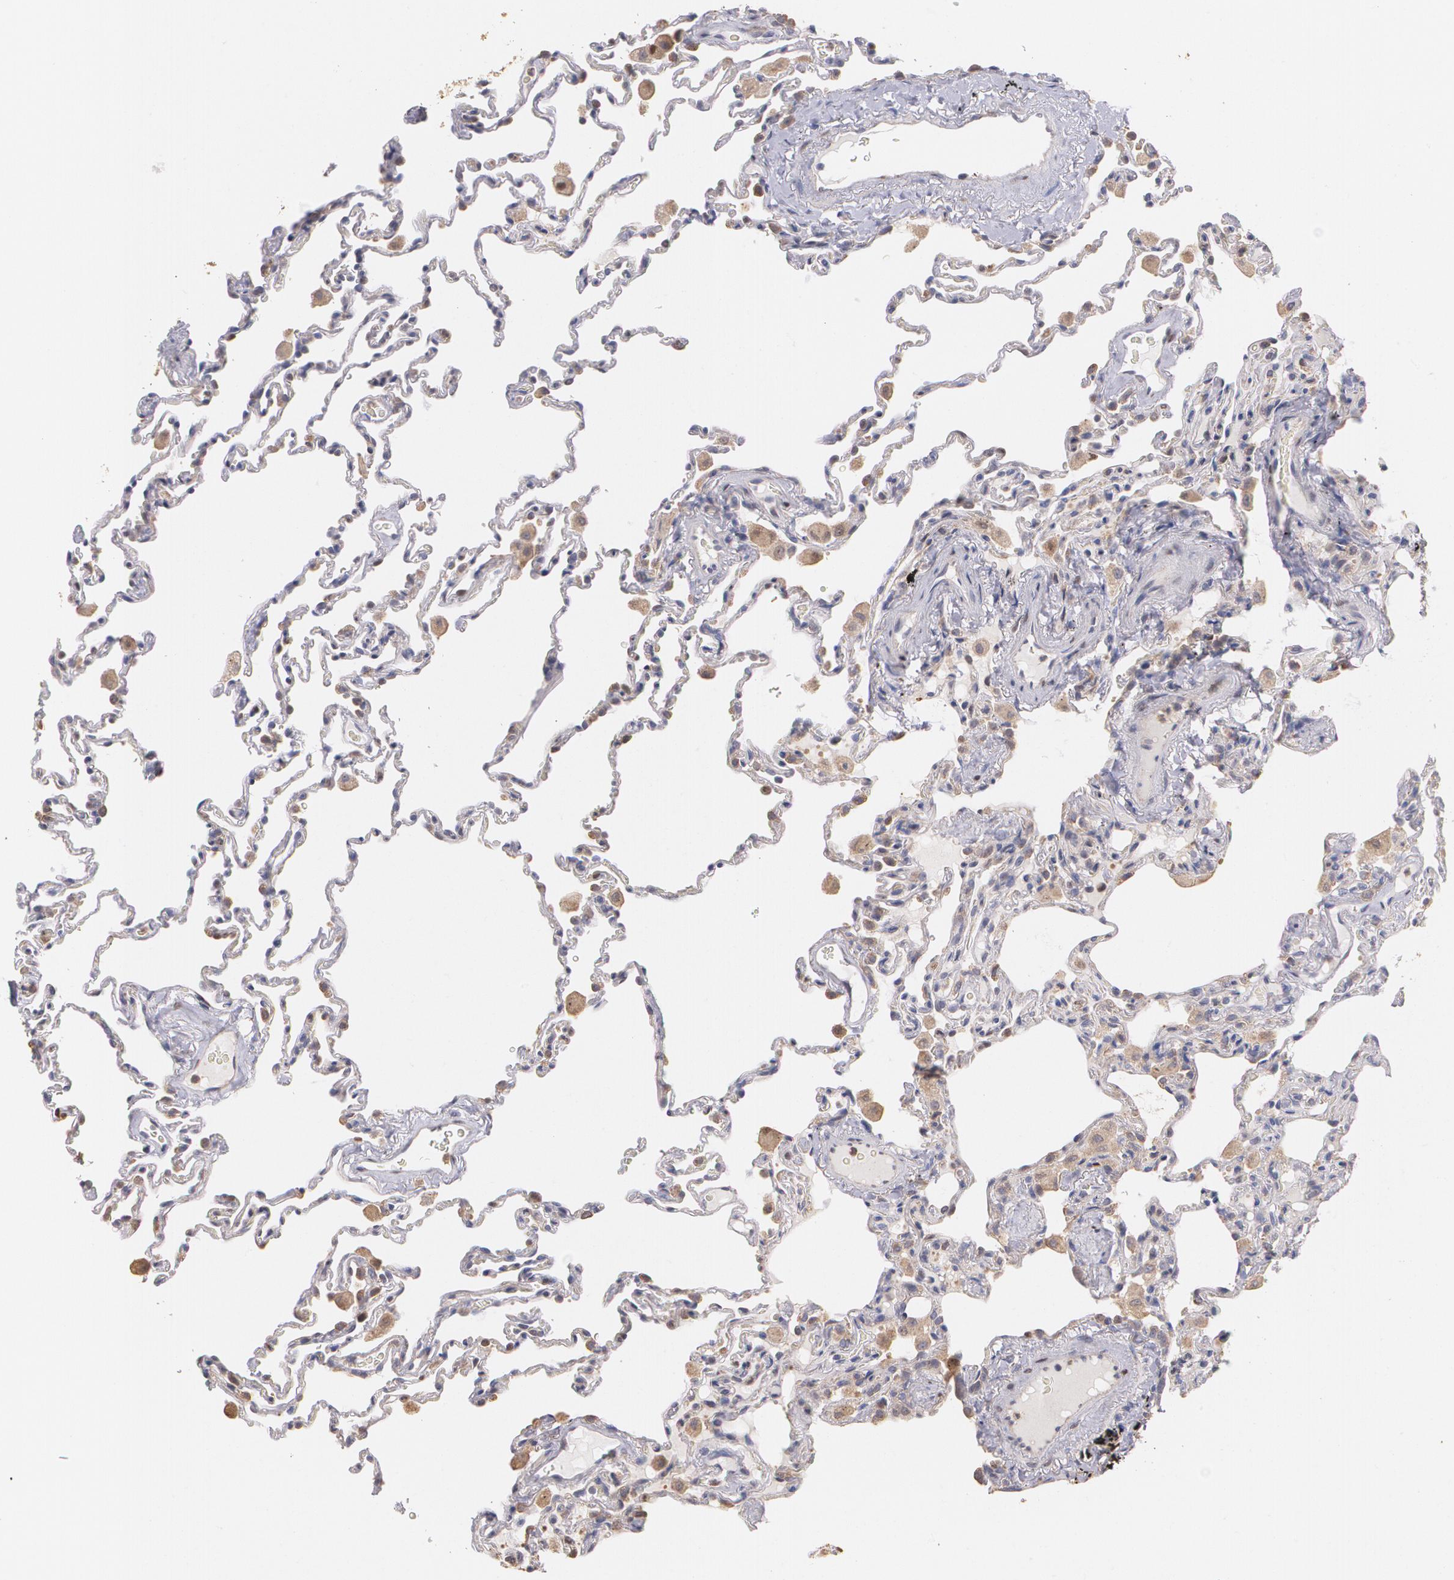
{"staining": {"intensity": "weak", "quantity": "25%-75%", "location": "cytoplasmic/membranous"}, "tissue": "lung", "cell_type": "Alveolar cells", "image_type": "normal", "snomed": [{"axis": "morphology", "description": "Normal tissue, NOS"}, {"axis": "topography", "description": "Lung"}], "caption": "Lung stained with a brown dye shows weak cytoplasmic/membranous positive staining in approximately 25%-75% of alveolar cells.", "gene": "ATF3", "patient": {"sex": "male", "age": 59}}